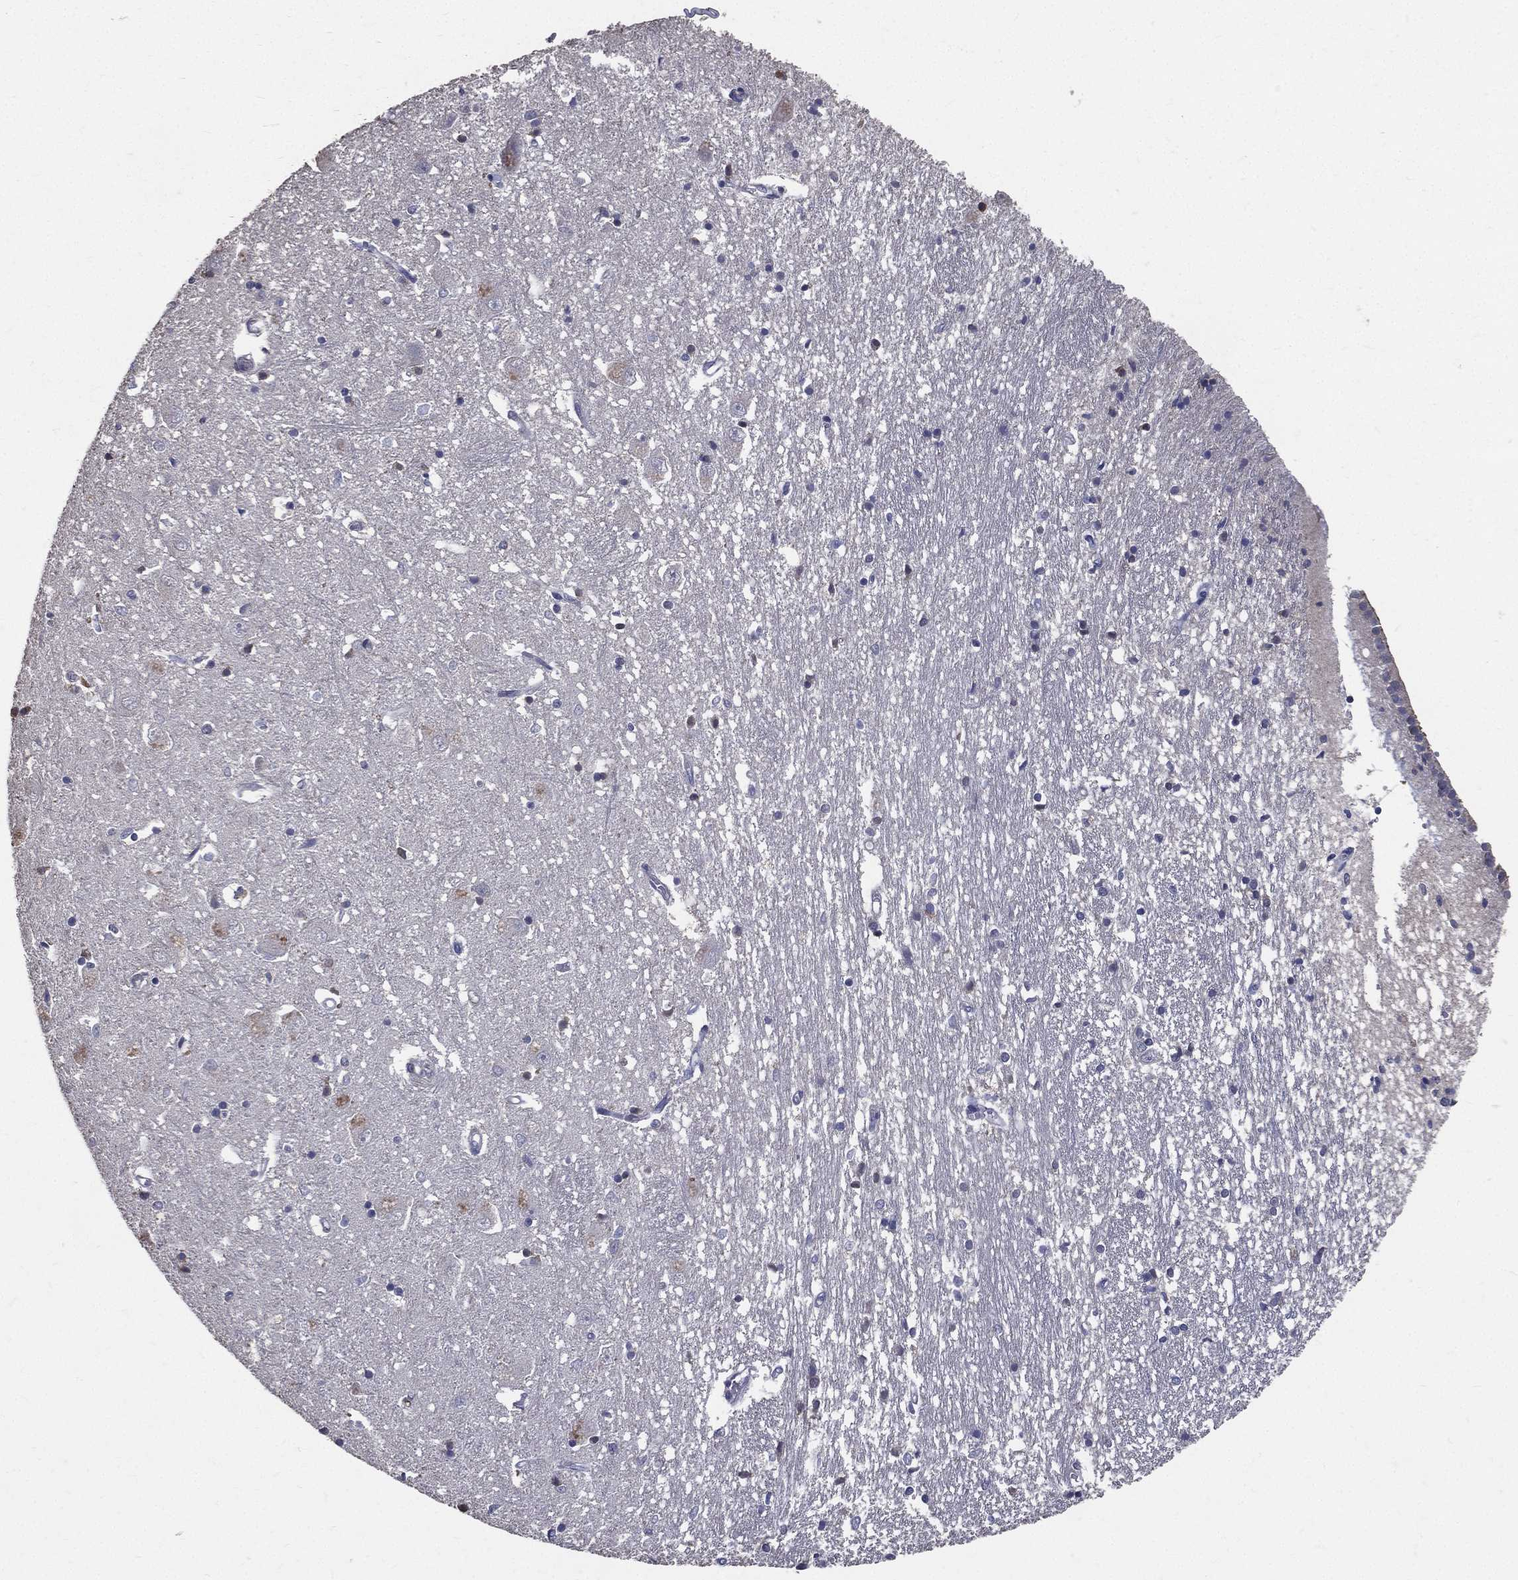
{"staining": {"intensity": "negative", "quantity": "none", "location": "none"}, "tissue": "caudate", "cell_type": "Glial cells", "image_type": "normal", "snomed": [{"axis": "morphology", "description": "Normal tissue, NOS"}, {"axis": "topography", "description": "Lateral ventricle wall"}], "caption": "Immunohistochemistry (IHC) image of benign human caudate stained for a protein (brown), which demonstrates no positivity in glial cells.", "gene": "SERPINB2", "patient": {"sex": "male", "age": 54}}